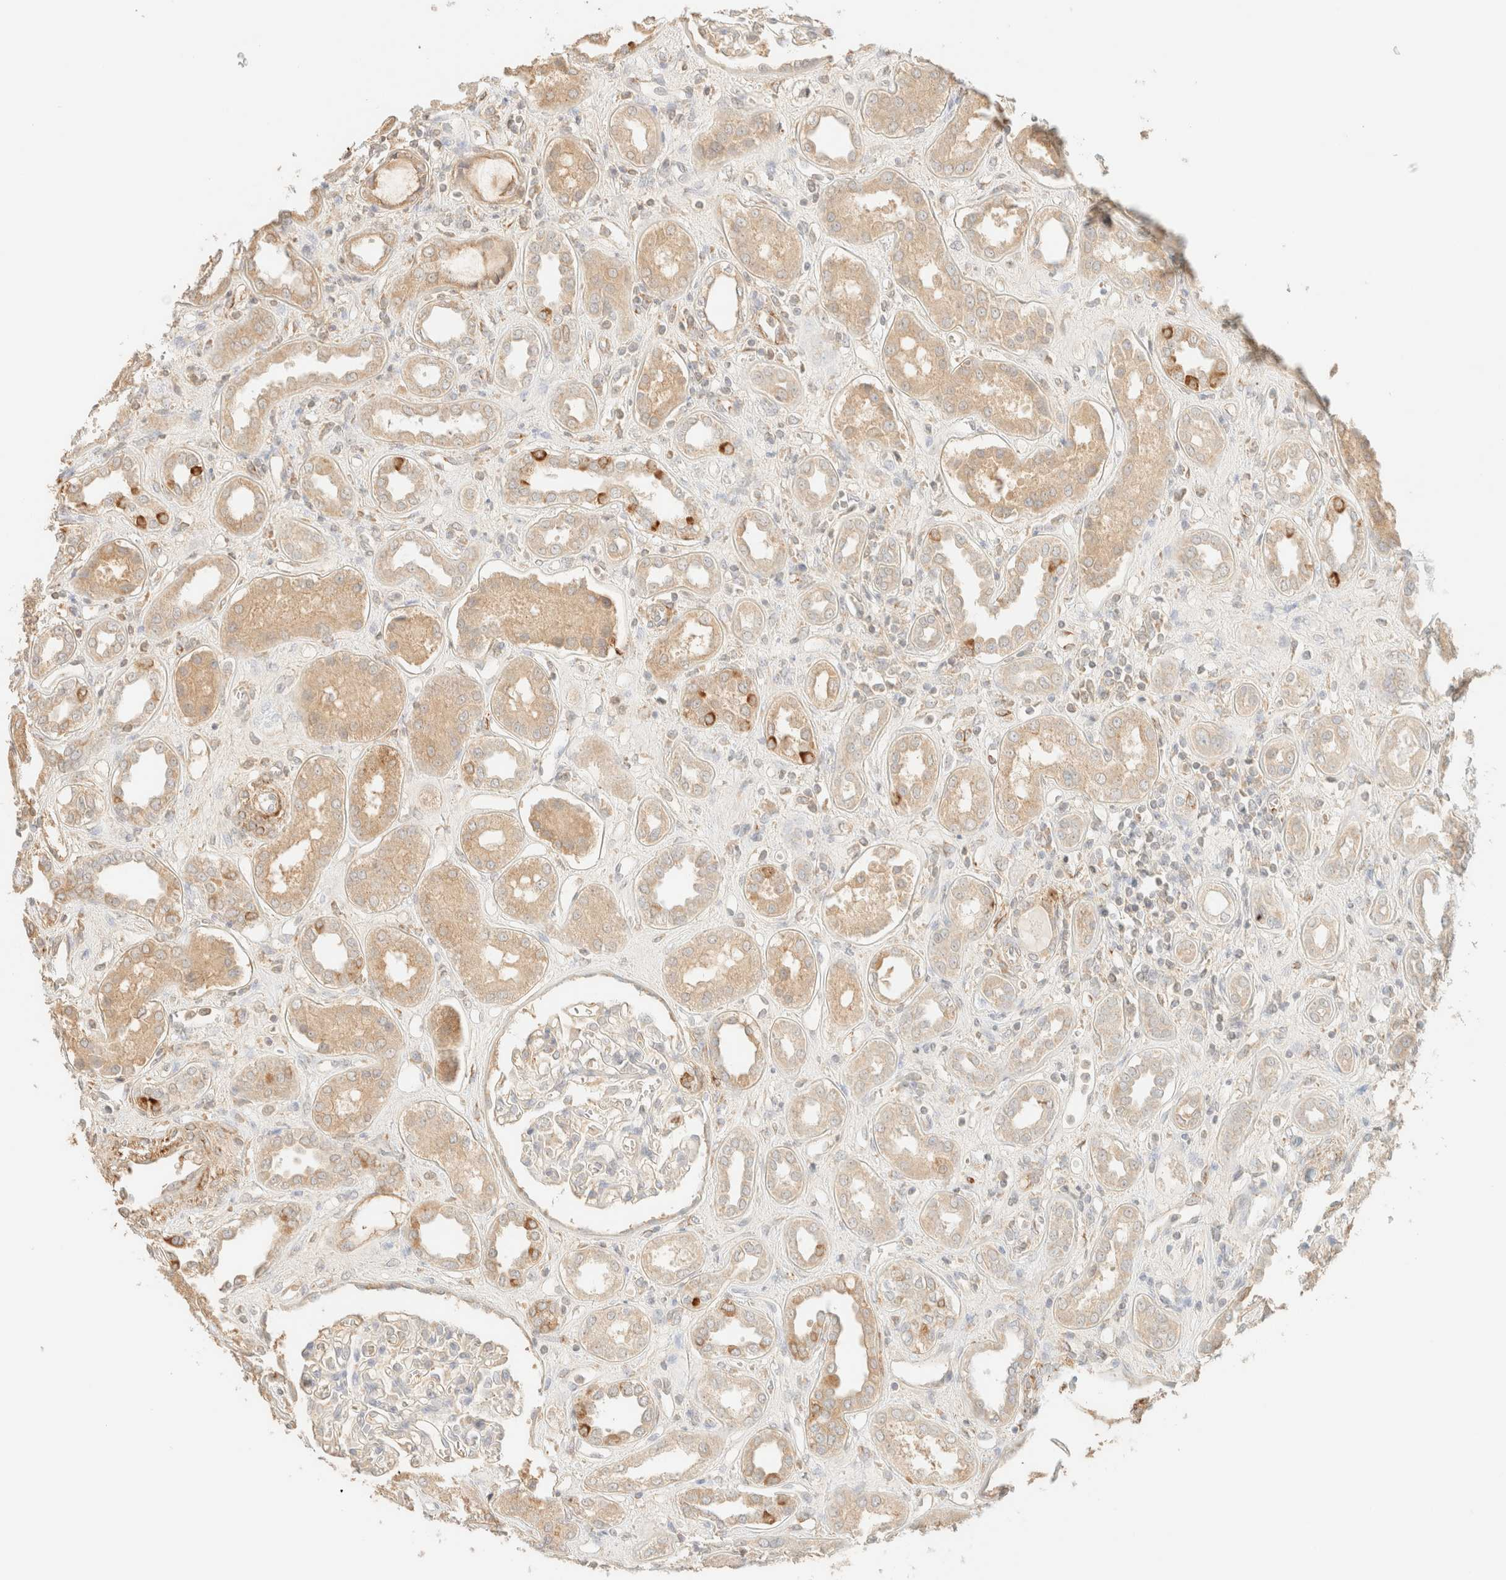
{"staining": {"intensity": "negative", "quantity": "none", "location": "none"}, "tissue": "kidney", "cell_type": "Cells in glomeruli", "image_type": "normal", "snomed": [{"axis": "morphology", "description": "Normal tissue, NOS"}, {"axis": "topography", "description": "Kidney"}], "caption": "Immunohistochemistry photomicrograph of unremarkable kidney: human kidney stained with DAB exhibits no significant protein positivity in cells in glomeruli.", "gene": "SPARCL1", "patient": {"sex": "male", "age": 59}}